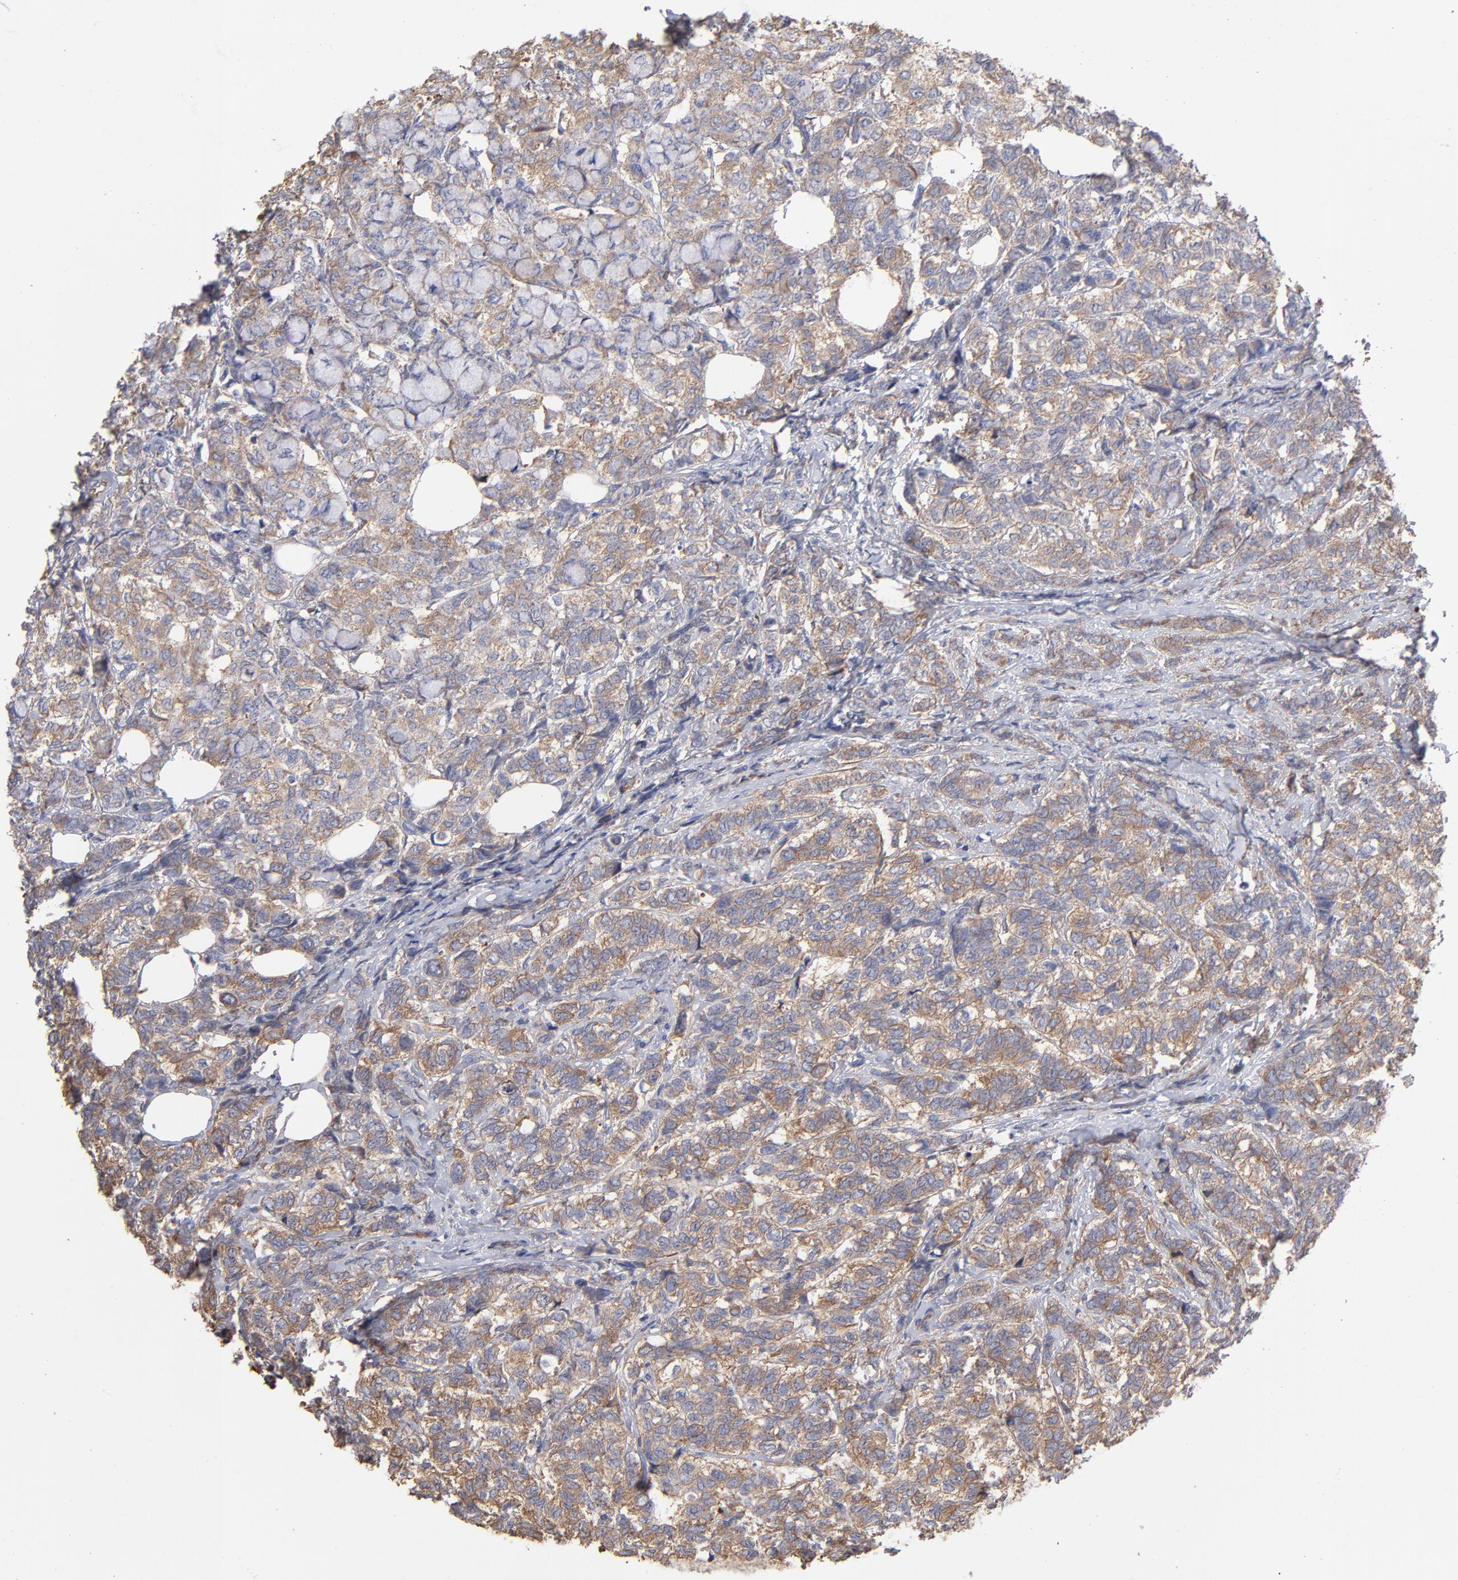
{"staining": {"intensity": "moderate", "quantity": ">75%", "location": "cytoplasmic/membranous"}, "tissue": "breast cancer", "cell_type": "Tumor cells", "image_type": "cancer", "snomed": [{"axis": "morphology", "description": "Lobular carcinoma"}, {"axis": "topography", "description": "Breast"}], "caption": "Human breast lobular carcinoma stained with a brown dye displays moderate cytoplasmic/membranous positive positivity in about >75% of tumor cells.", "gene": "RPL3", "patient": {"sex": "female", "age": 60}}